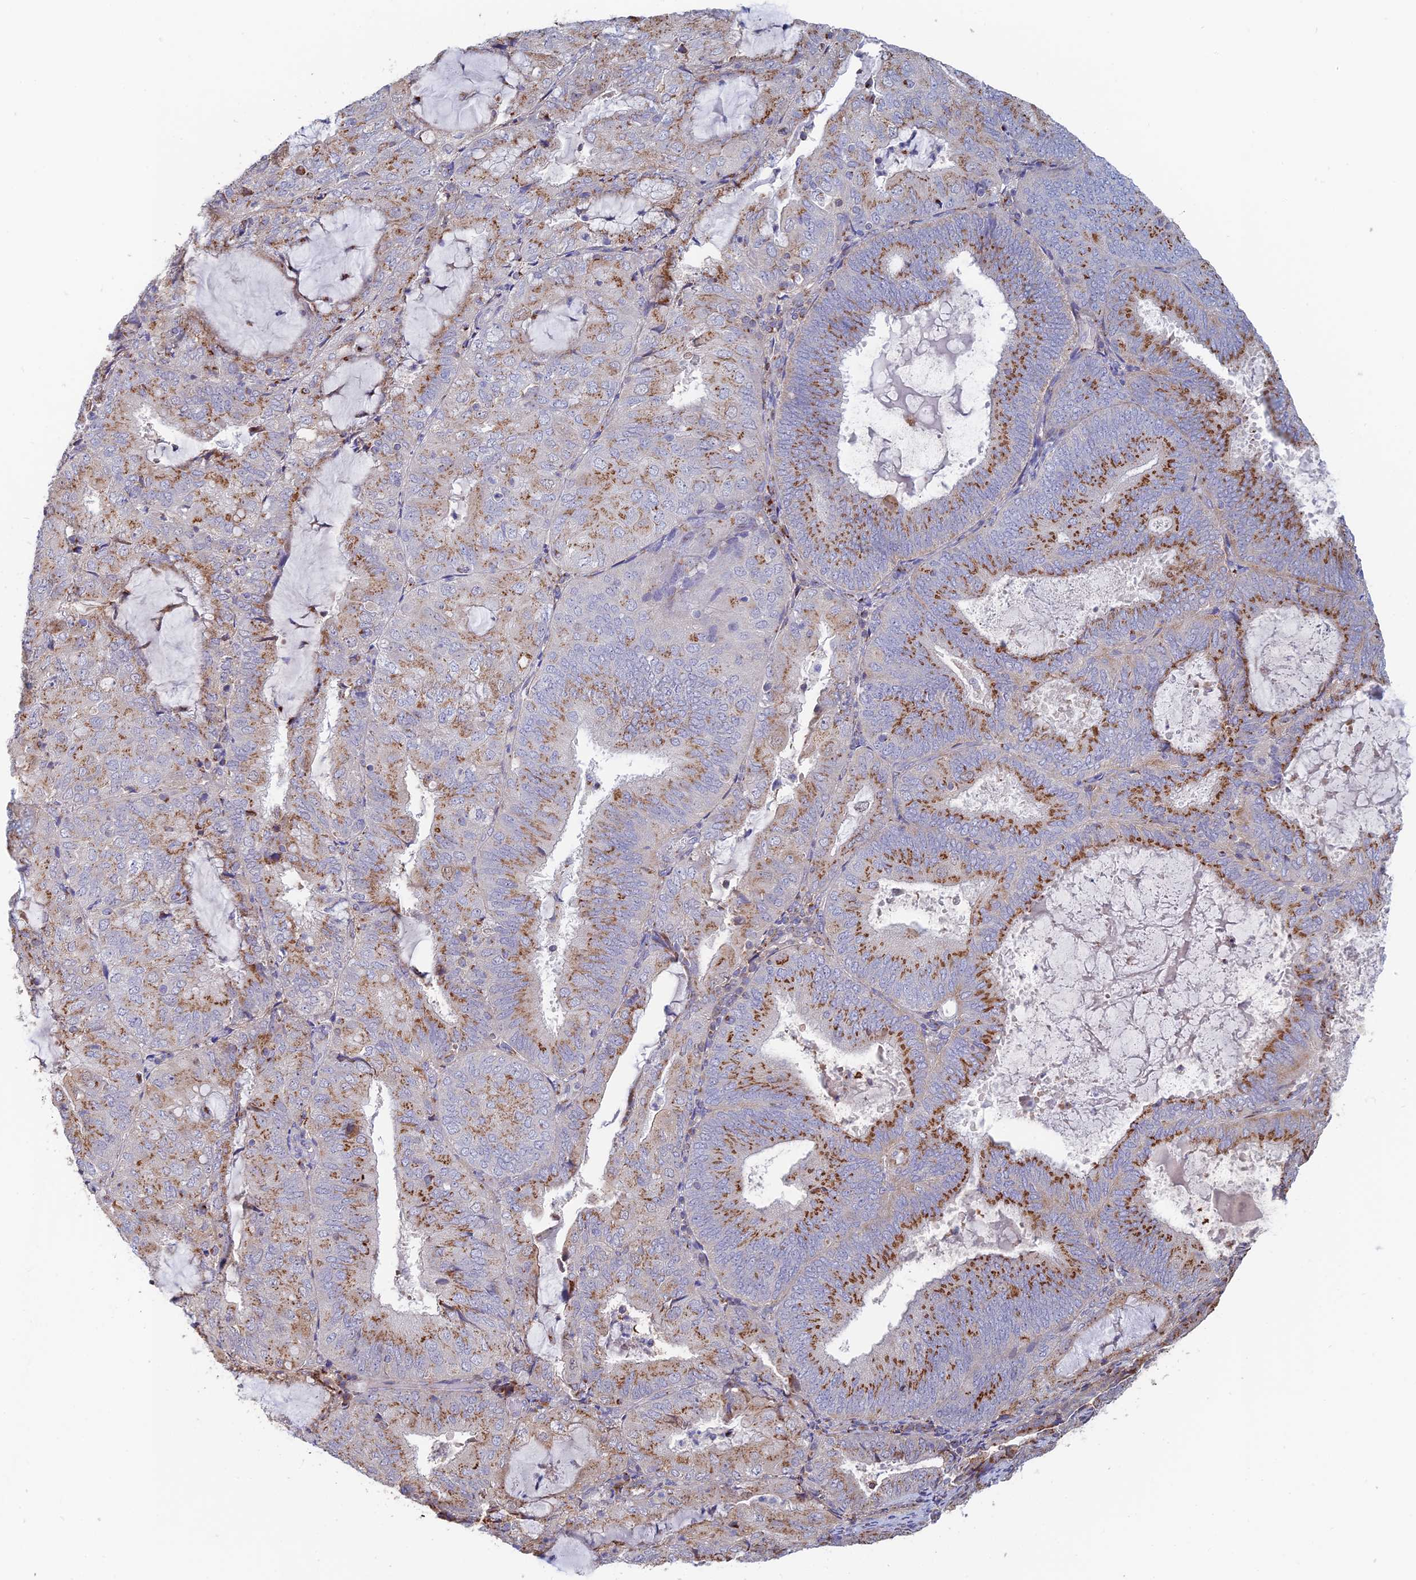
{"staining": {"intensity": "moderate", "quantity": ">75%", "location": "cytoplasmic/membranous"}, "tissue": "endometrial cancer", "cell_type": "Tumor cells", "image_type": "cancer", "snomed": [{"axis": "morphology", "description": "Adenocarcinoma, NOS"}, {"axis": "topography", "description": "Endometrium"}], "caption": "About >75% of tumor cells in endometrial adenocarcinoma display moderate cytoplasmic/membranous protein expression as visualized by brown immunohistochemical staining.", "gene": "HS2ST1", "patient": {"sex": "female", "age": 81}}